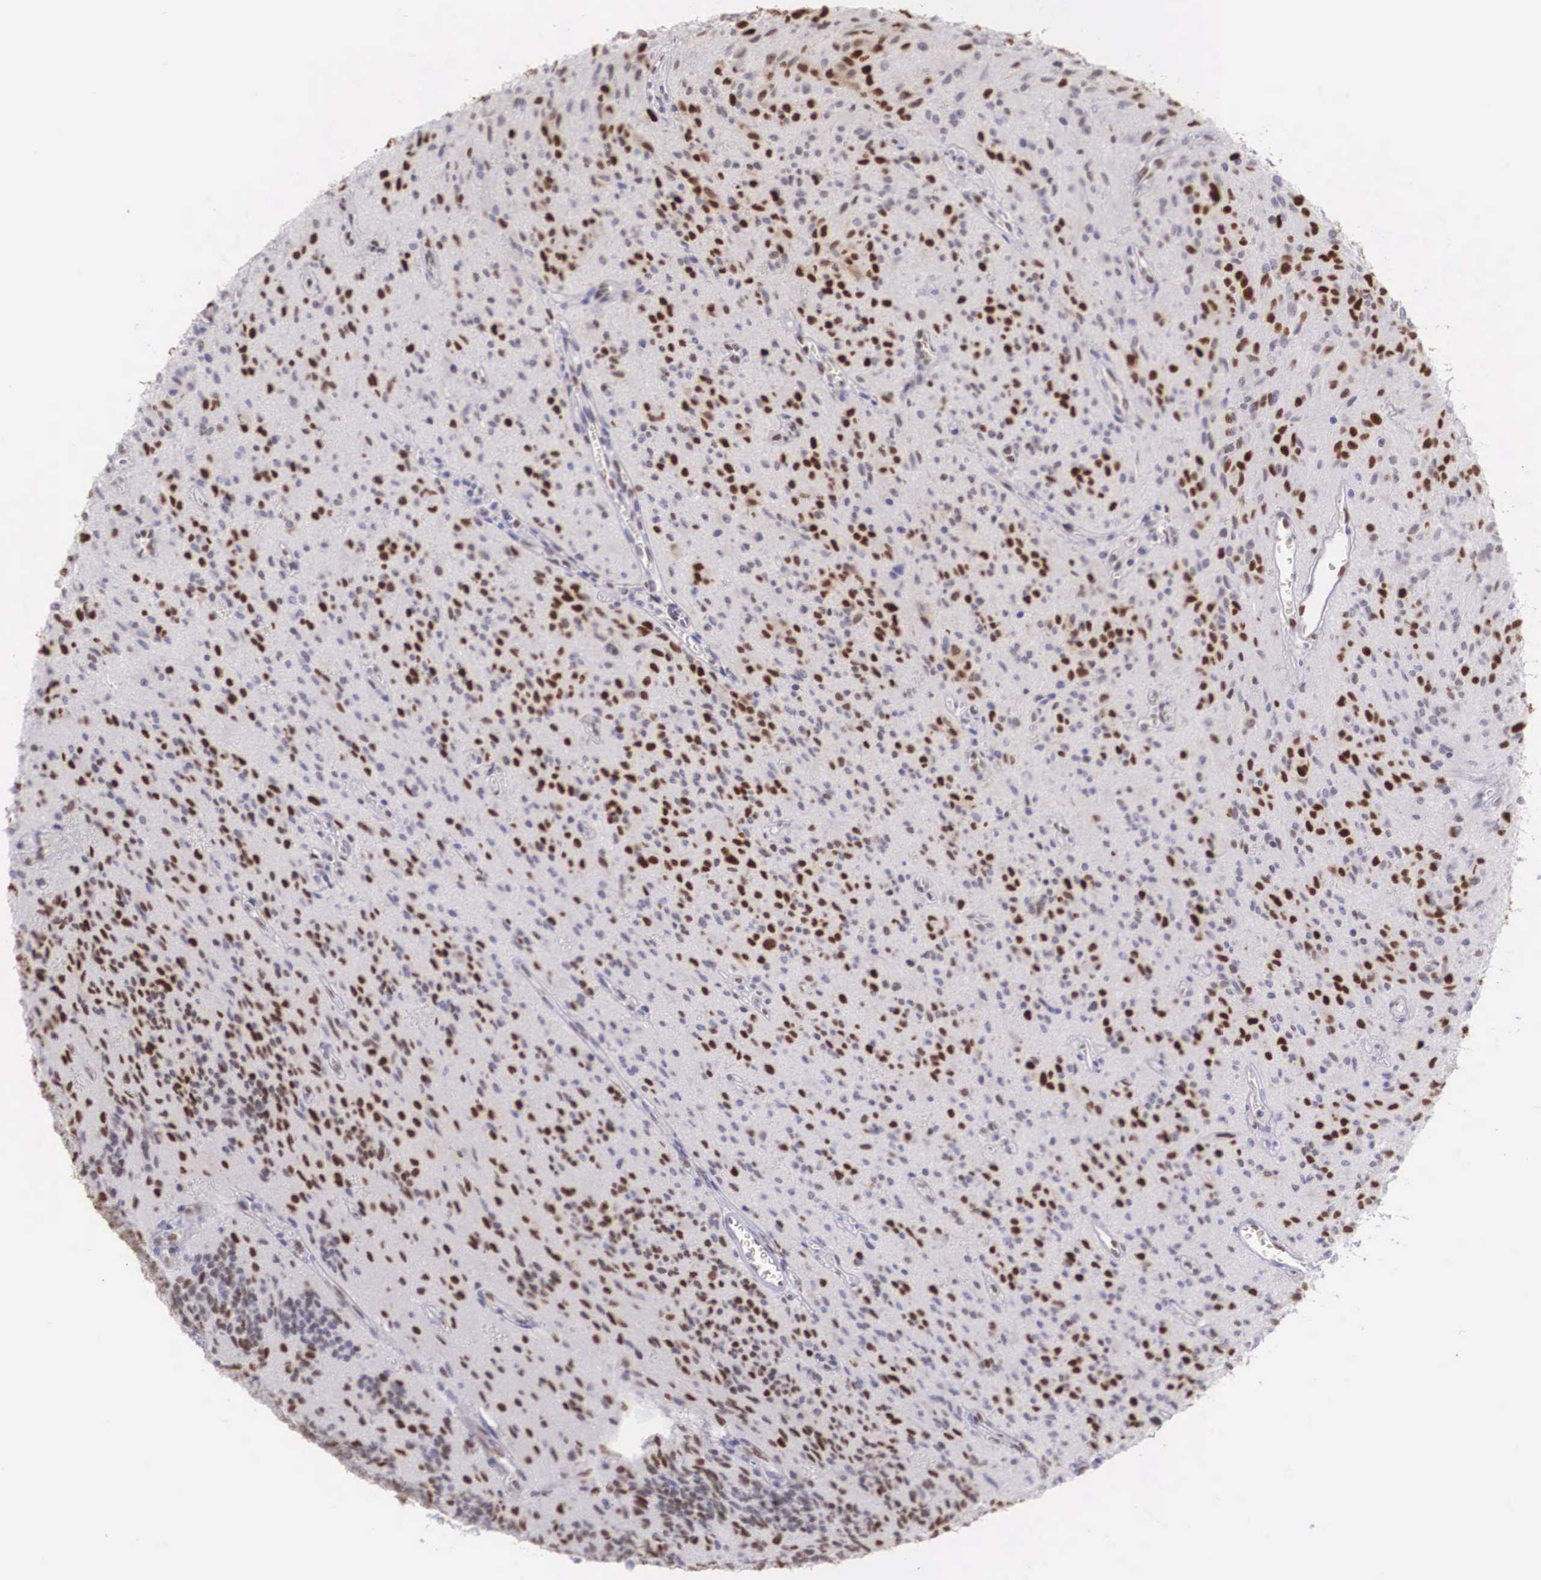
{"staining": {"intensity": "moderate", "quantity": "25%-75%", "location": "nuclear"}, "tissue": "glioma", "cell_type": "Tumor cells", "image_type": "cancer", "snomed": [{"axis": "morphology", "description": "Glioma, malignant, Low grade"}, {"axis": "topography", "description": "Brain"}], "caption": "Immunohistochemistry (IHC) micrograph of human malignant low-grade glioma stained for a protein (brown), which shows medium levels of moderate nuclear expression in about 25%-75% of tumor cells.", "gene": "HMGN5", "patient": {"sex": "female", "age": 15}}